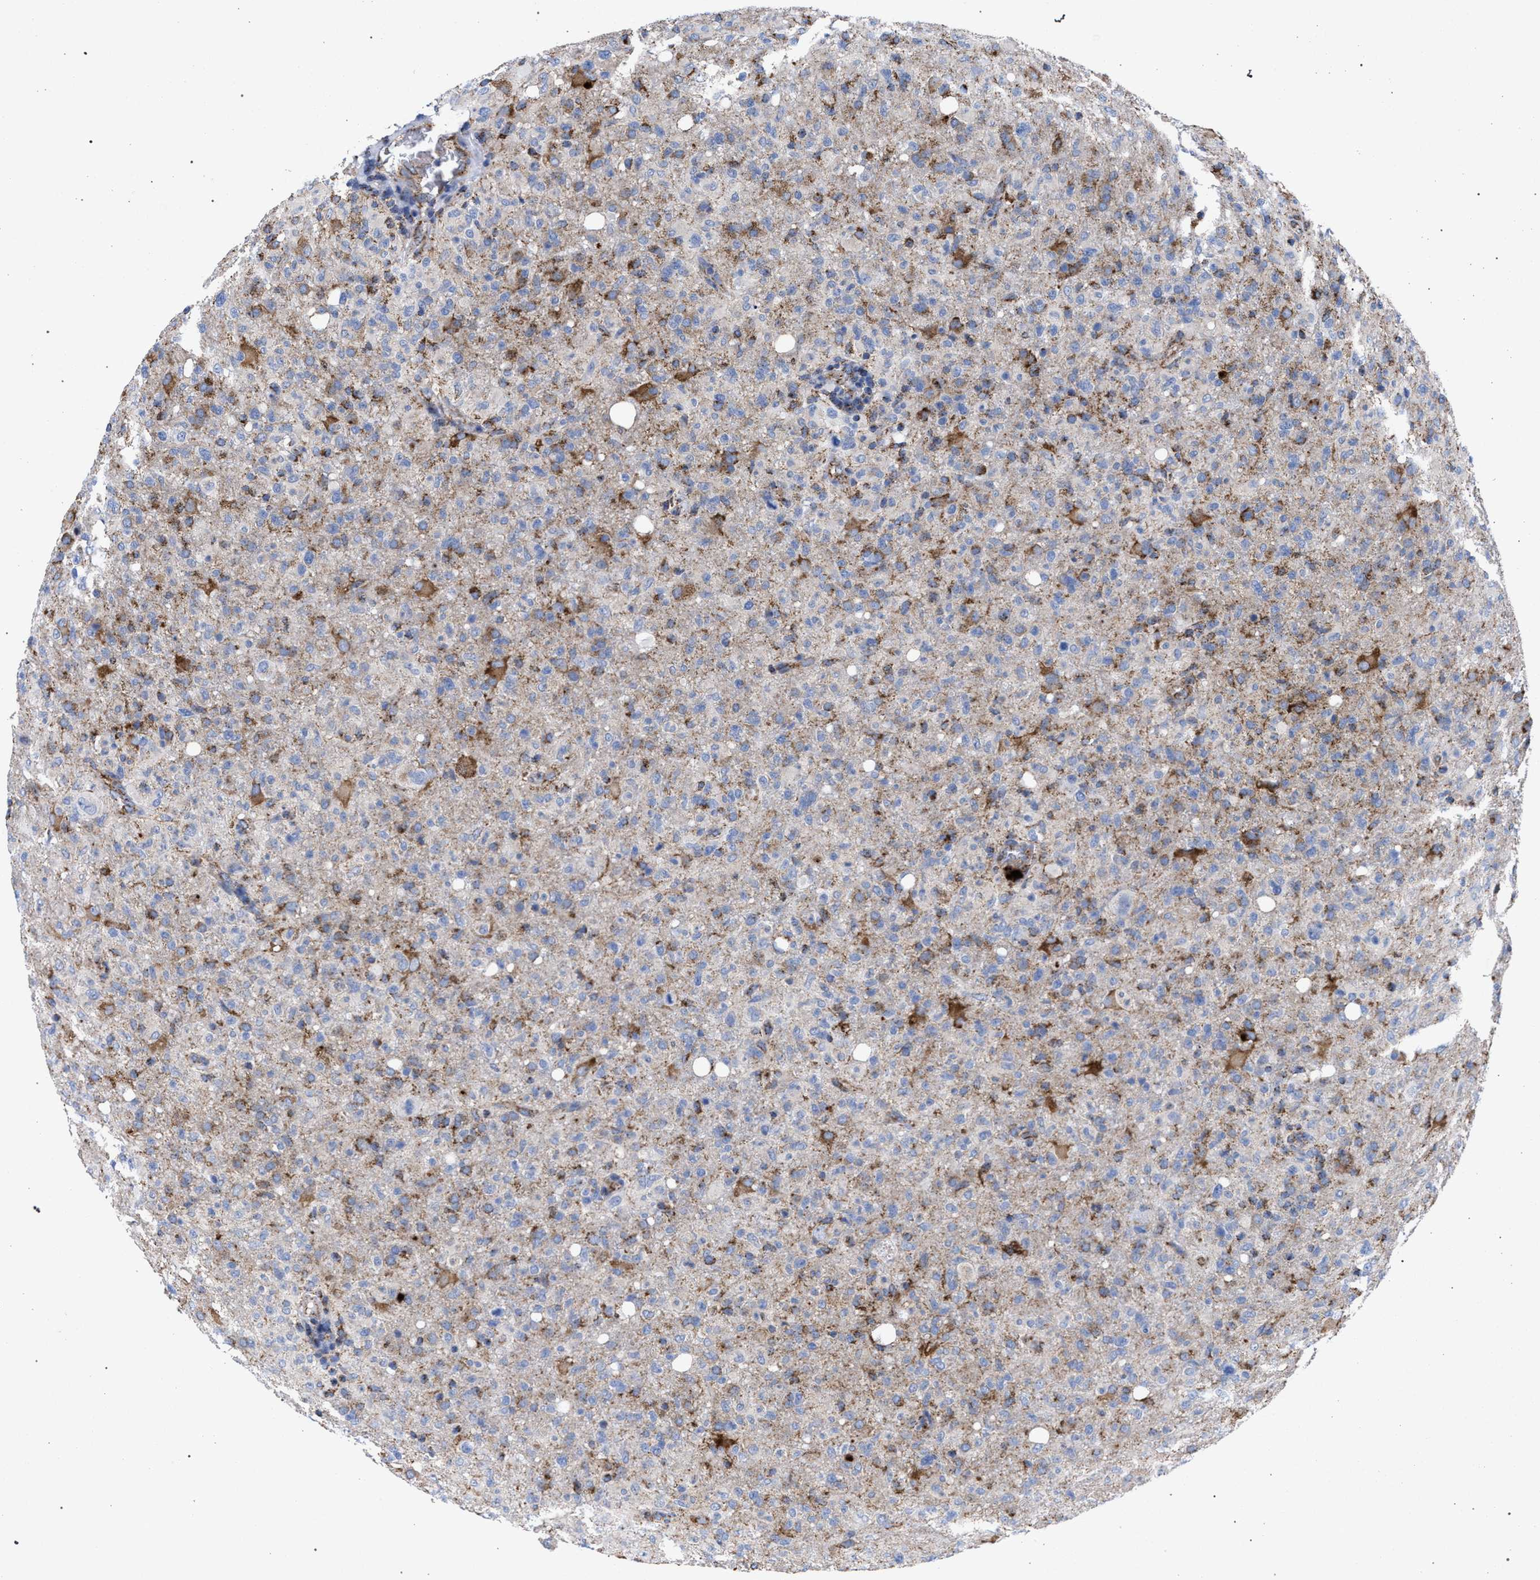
{"staining": {"intensity": "moderate", "quantity": "25%-75%", "location": "cytoplasmic/membranous"}, "tissue": "glioma", "cell_type": "Tumor cells", "image_type": "cancer", "snomed": [{"axis": "morphology", "description": "Glioma, malignant, High grade"}, {"axis": "topography", "description": "Brain"}], "caption": "High-magnification brightfield microscopy of glioma stained with DAB (3,3'-diaminobenzidine) (brown) and counterstained with hematoxylin (blue). tumor cells exhibit moderate cytoplasmic/membranous positivity is appreciated in approximately25%-75% of cells.", "gene": "ACADS", "patient": {"sex": "female", "age": 57}}